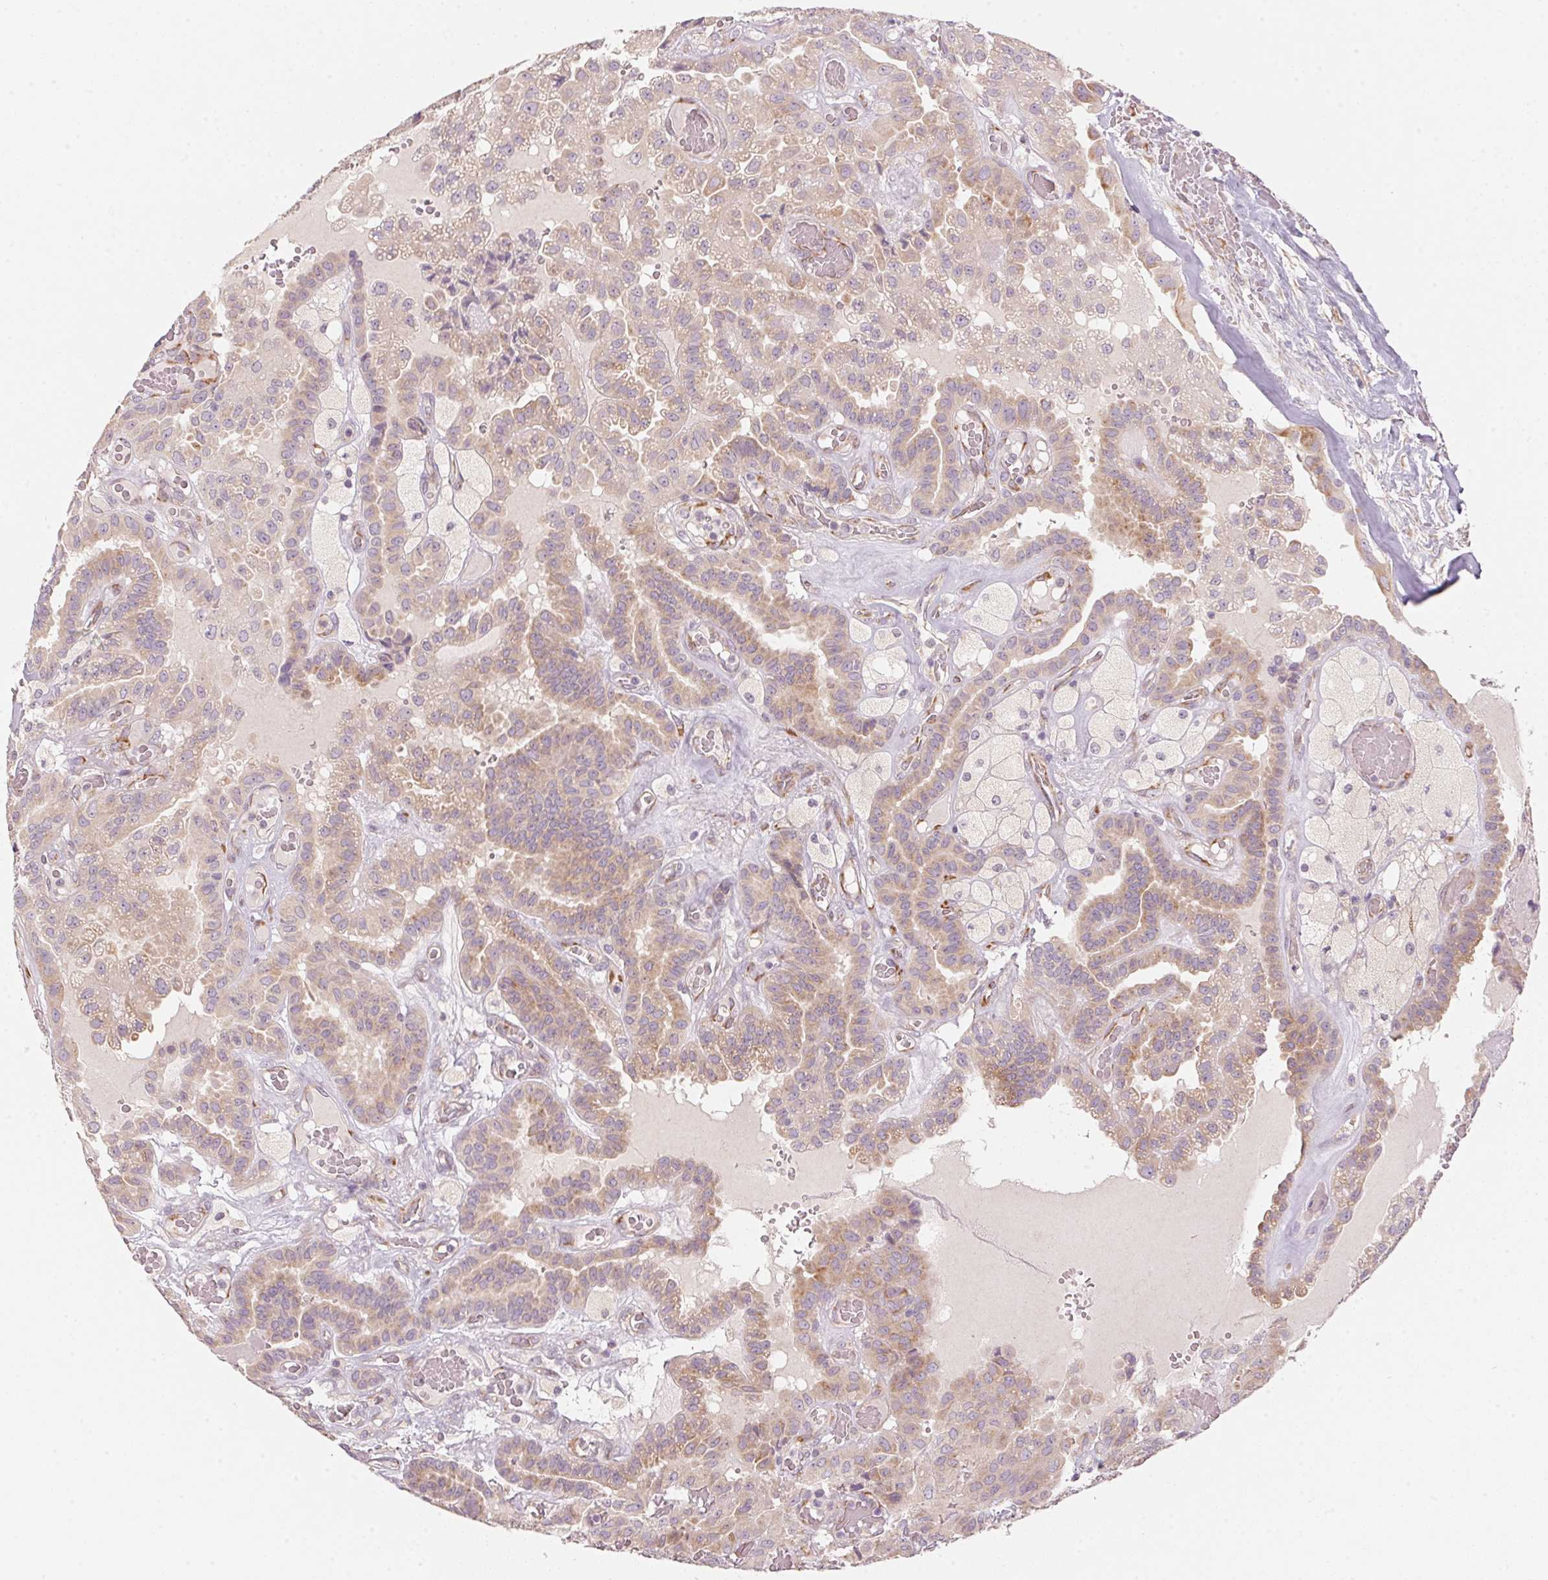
{"staining": {"intensity": "weak", "quantity": ">75%", "location": "cytoplasmic/membranous"}, "tissue": "thyroid cancer", "cell_type": "Tumor cells", "image_type": "cancer", "snomed": [{"axis": "morphology", "description": "Papillary adenocarcinoma, NOS"}, {"axis": "morphology", "description": "Papillary adenoma metastatic"}, {"axis": "topography", "description": "Thyroid gland"}], "caption": "Thyroid cancer tissue demonstrates weak cytoplasmic/membranous positivity in about >75% of tumor cells", "gene": "BLOC1S2", "patient": {"sex": "male", "age": 87}}